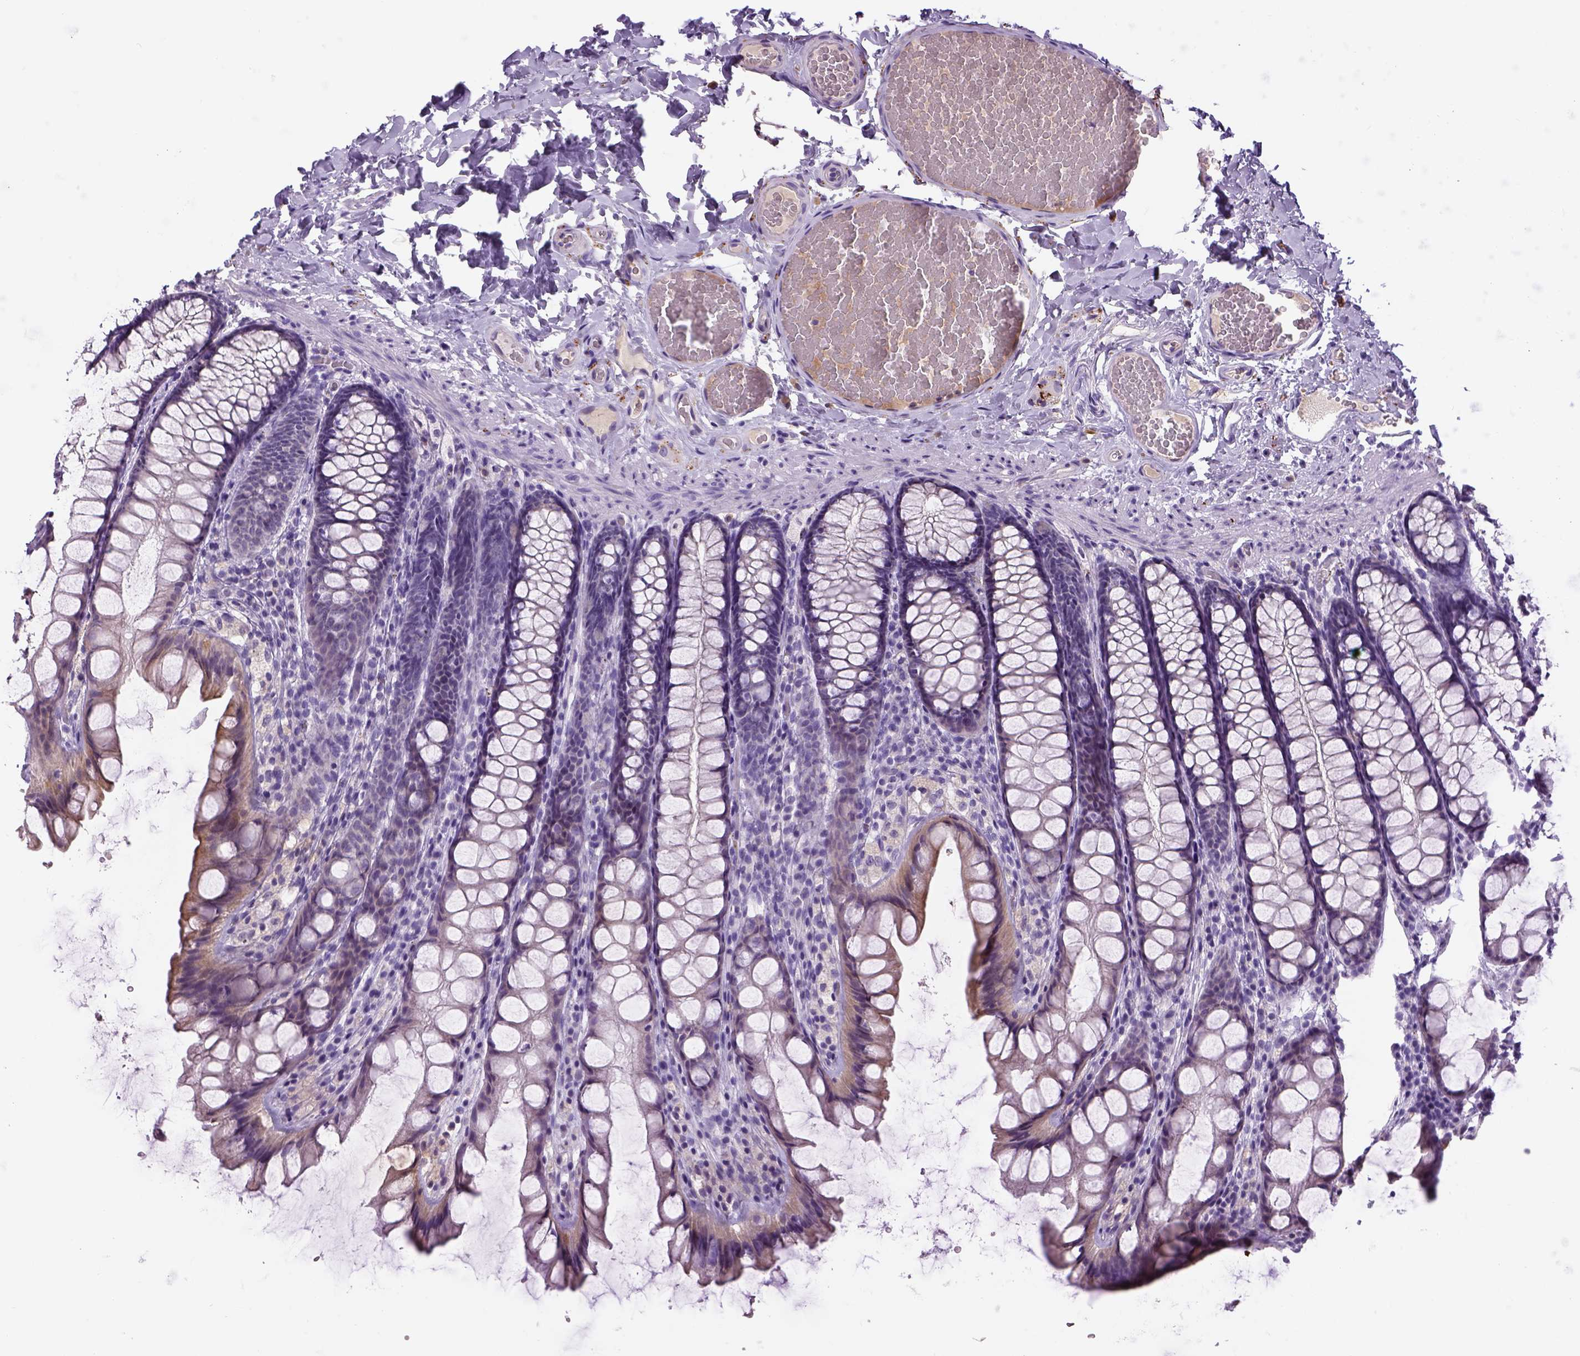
{"staining": {"intensity": "negative", "quantity": "none", "location": "none"}, "tissue": "colon", "cell_type": "Endothelial cells", "image_type": "normal", "snomed": [{"axis": "morphology", "description": "Normal tissue, NOS"}, {"axis": "topography", "description": "Colon"}], "caption": "This micrograph is of unremarkable colon stained with immunohistochemistry (IHC) to label a protein in brown with the nuclei are counter-stained blue. There is no expression in endothelial cells.", "gene": "DBH", "patient": {"sex": "male", "age": 47}}